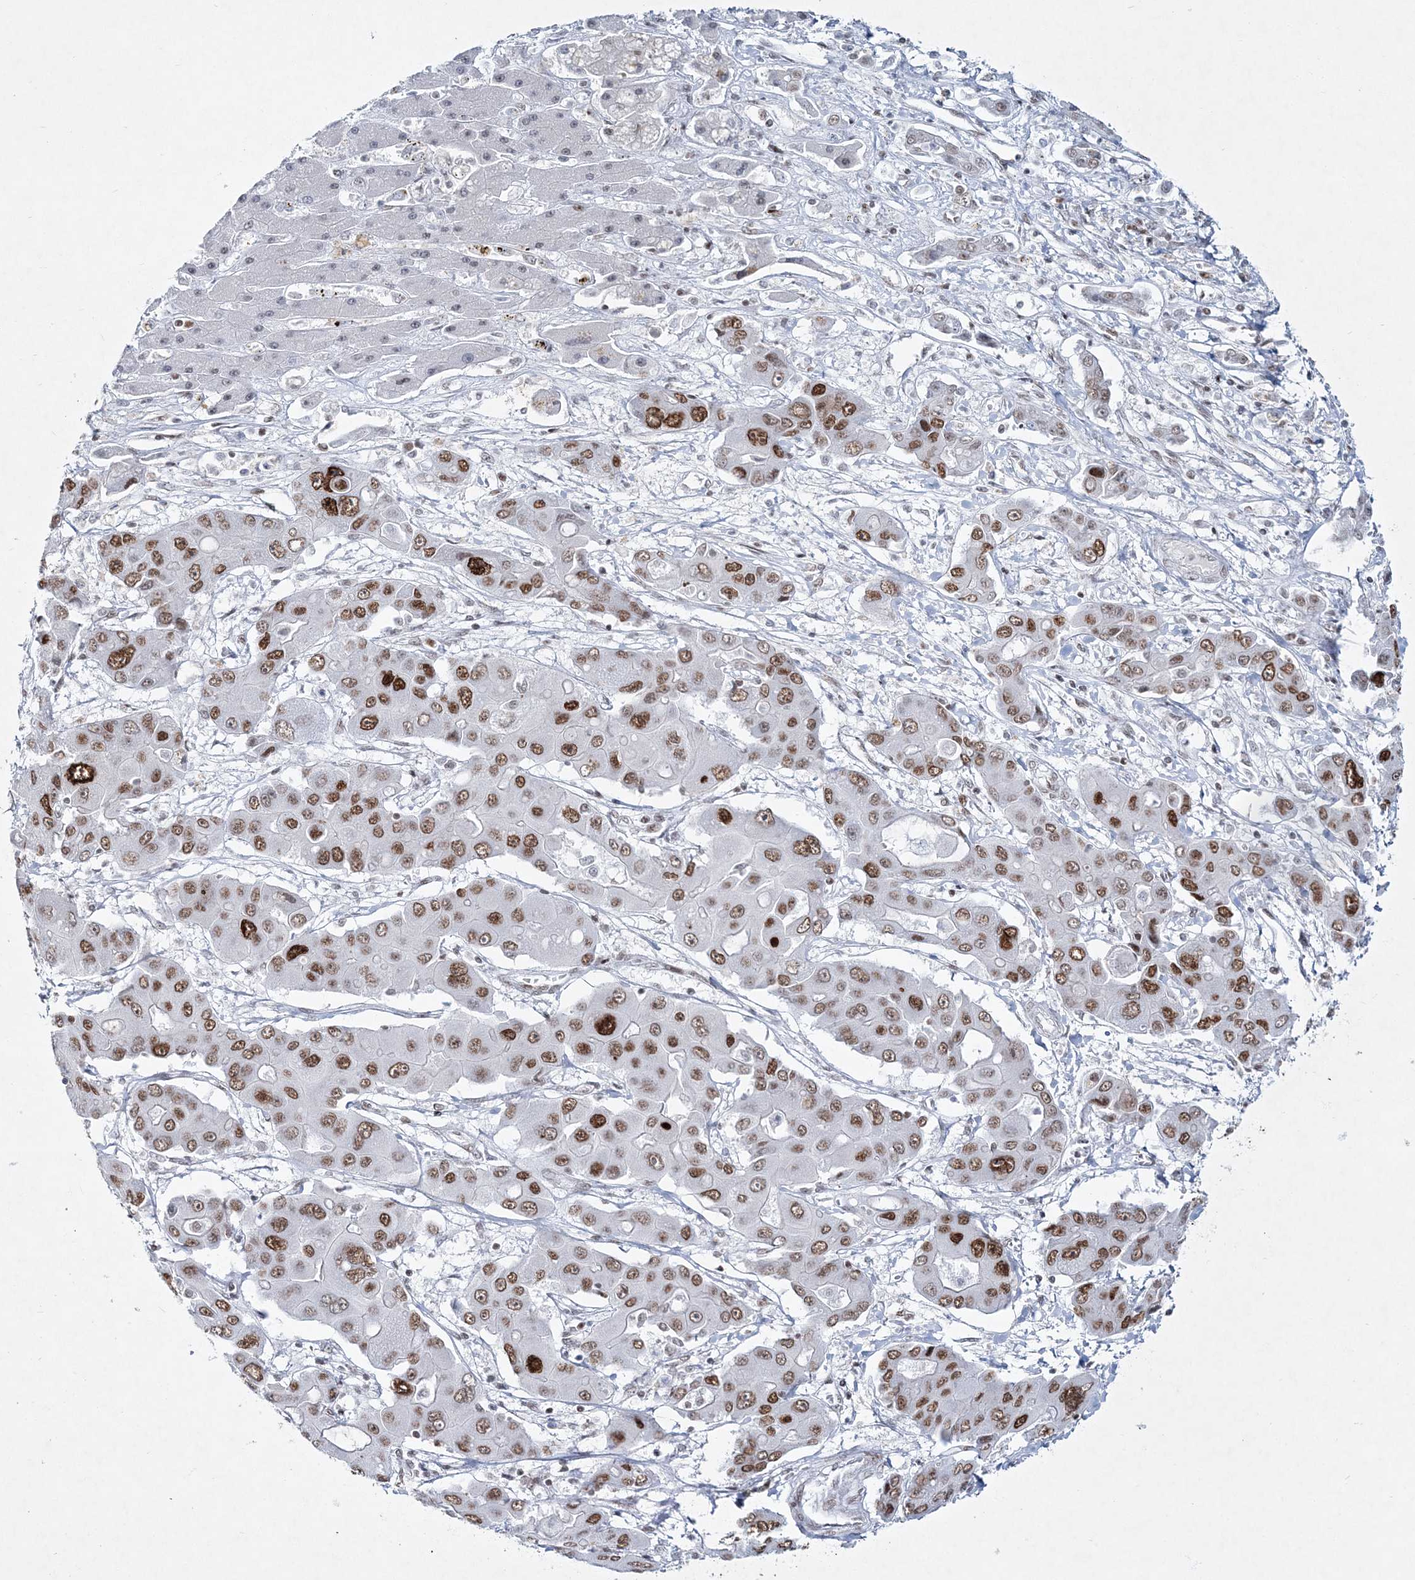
{"staining": {"intensity": "moderate", "quantity": ">75%", "location": "nuclear"}, "tissue": "liver cancer", "cell_type": "Tumor cells", "image_type": "cancer", "snomed": [{"axis": "morphology", "description": "Cholangiocarcinoma"}, {"axis": "topography", "description": "Liver"}], "caption": "Immunohistochemistry (IHC) histopathology image of human liver cholangiocarcinoma stained for a protein (brown), which reveals medium levels of moderate nuclear staining in about >75% of tumor cells.", "gene": "LRRFIP2", "patient": {"sex": "male", "age": 67}}